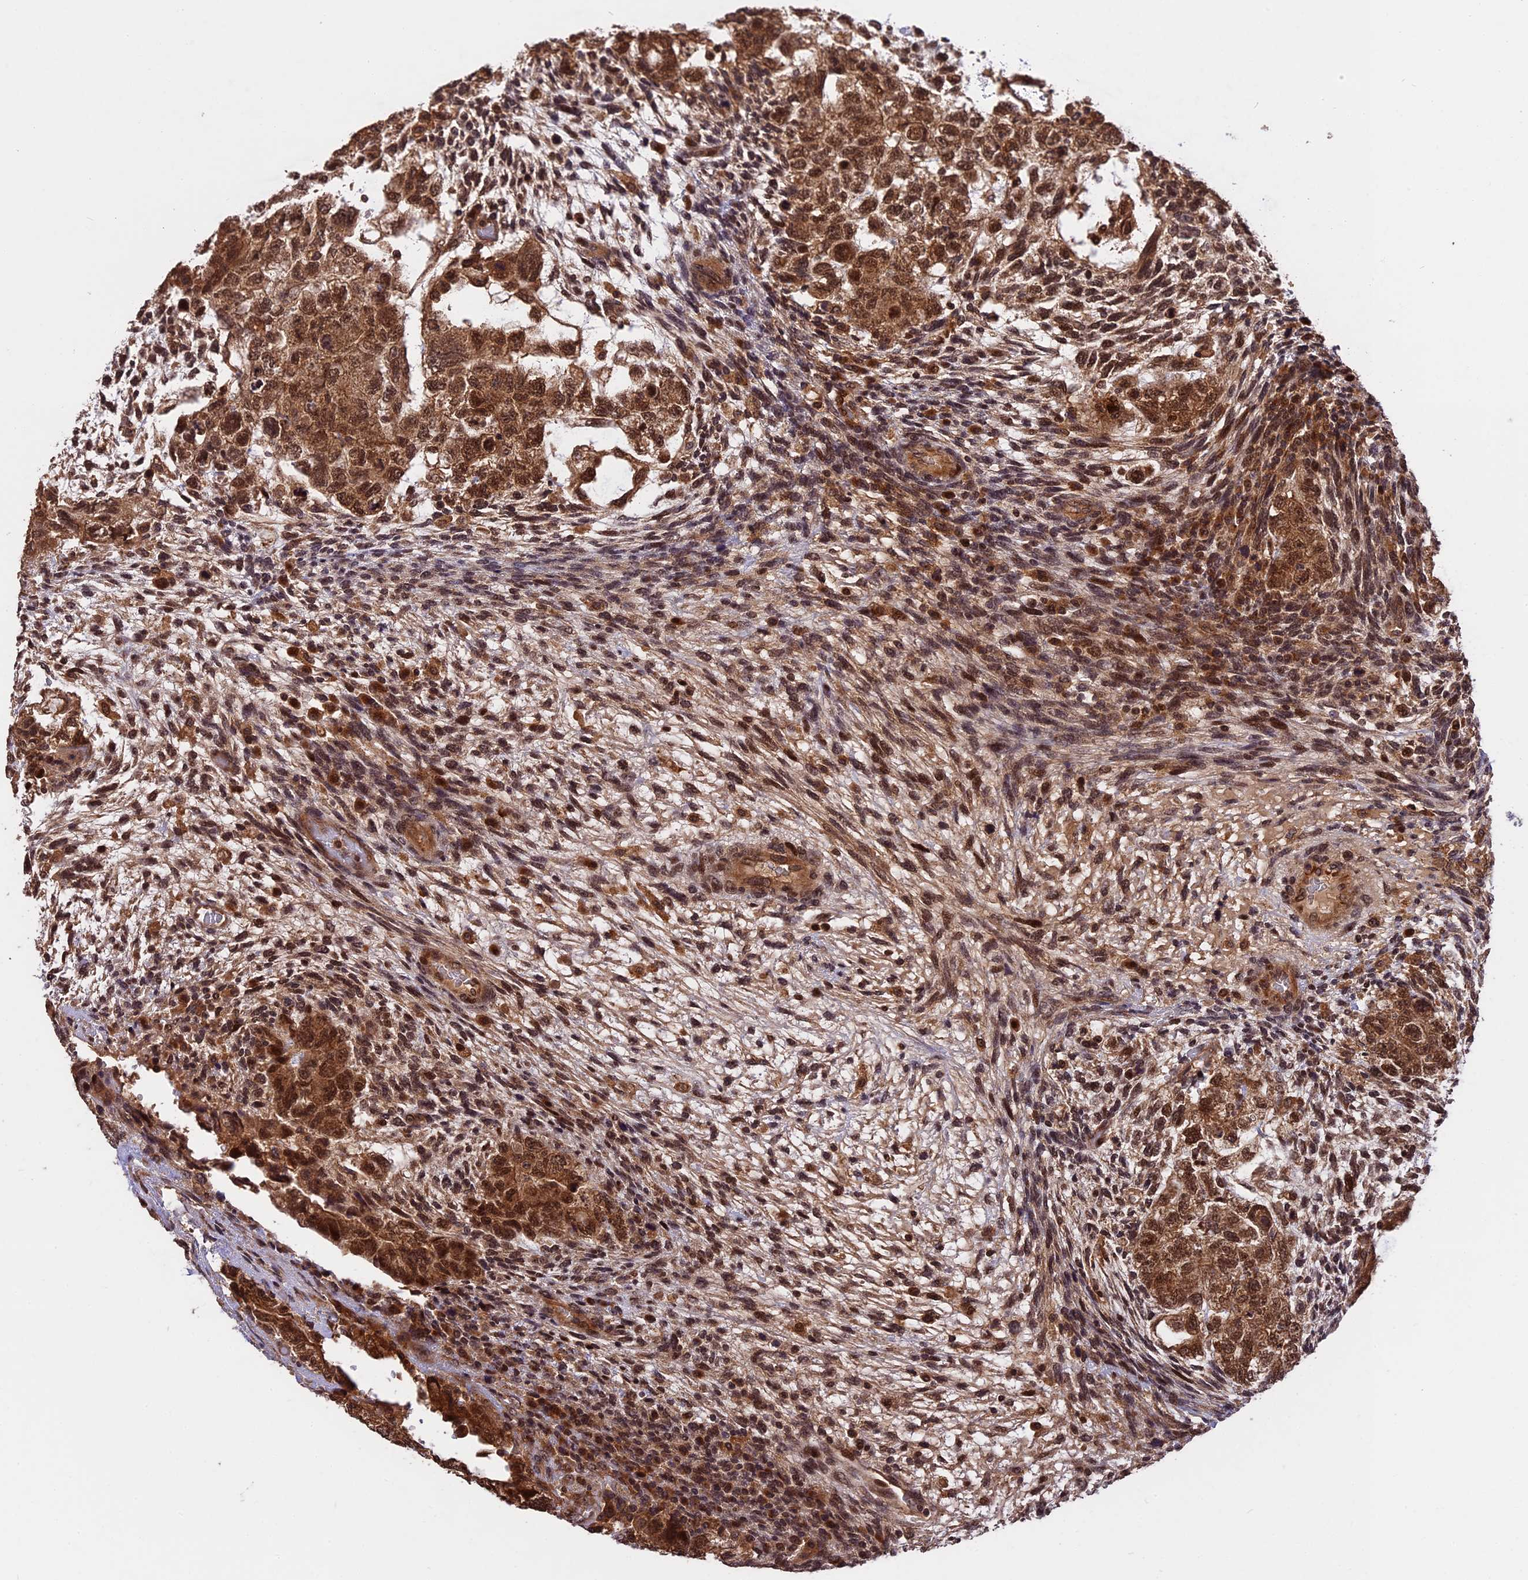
{"staining": {"intensity": "strong", "quantity": ">75%", "location": "cytoplasmic/membranous,nuclear"}, "tissue": "testis cancer", "cell_type": "Tumor cells", "image_type": "cancer", "snomed": [{"axis": "morphology", "description": "Normal tissue, NOS"}, {"axis": "morphology", "description": "Carcinoma, Embryonal, NOS"}, {"axis": "topography", "description": "Testis"}], "caption": "The immunohistochemical stain shows strong cytoplasmic/membranous and nuclear expression in tumor cells of testis embryonal carcinoma tissue.", "gene": "ESCO1", "patient": {"sex": "male", "age": 36}}